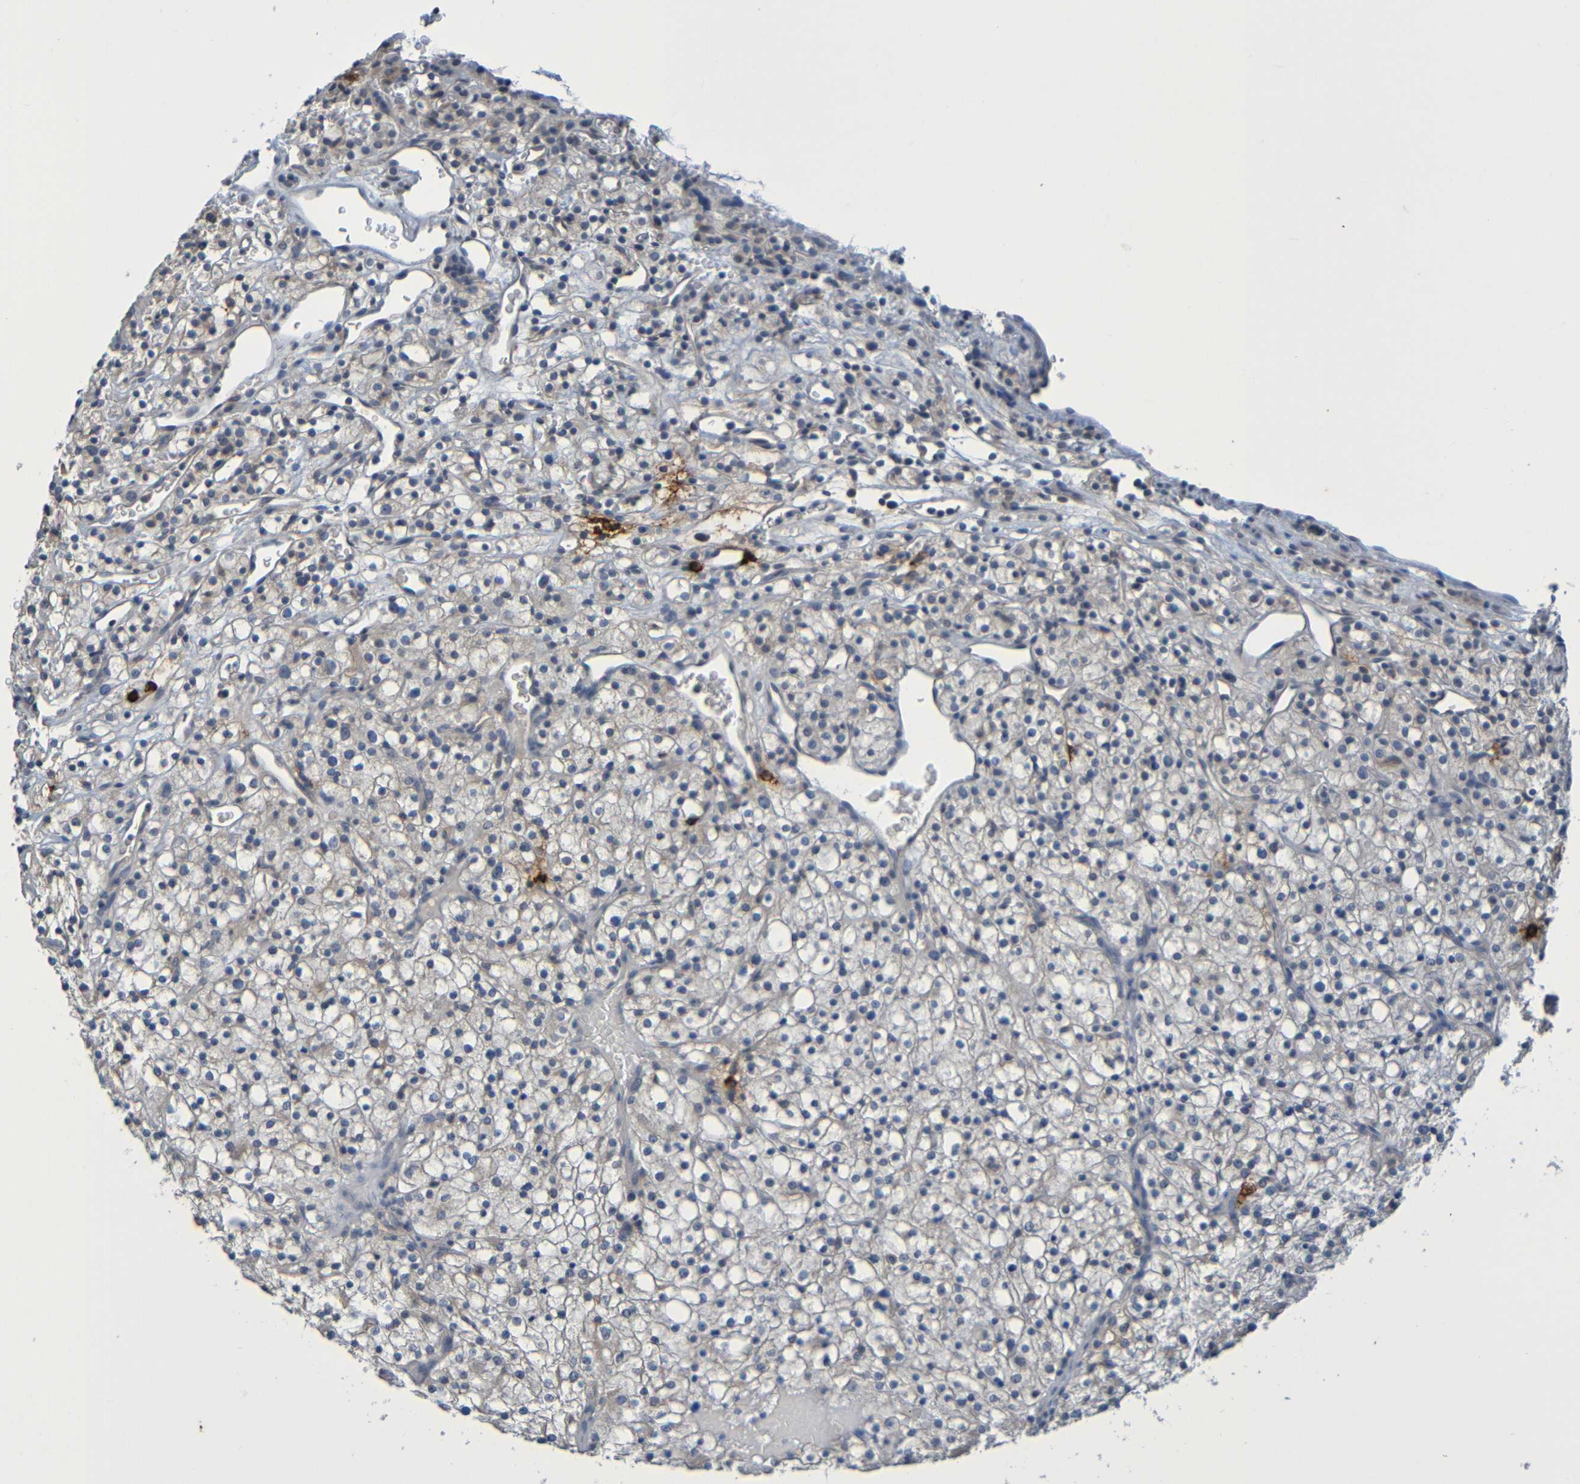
{"staining": {"intensity": "negative", "quantity": "none", "location": "none"}, "tissue": "renal cancer", "cell_type": "Tumor cells", "image_type": "cancer", "snomed": [{"axis": "morphology", "description": "Normal tissue, NOS"}, {"axis": "morphology", "description": "Adenocarcinoma, NOS"}, {"axis": "topography", "description": "Kidney"}], "caption": "This is a histopathology image of immunohistochemistry (IHC) staining of adenocarcinoma (renal), which shows no expression in tumor cells.", "gene": "C3AR1", "patient": {"sex": "female", "age": 72}}